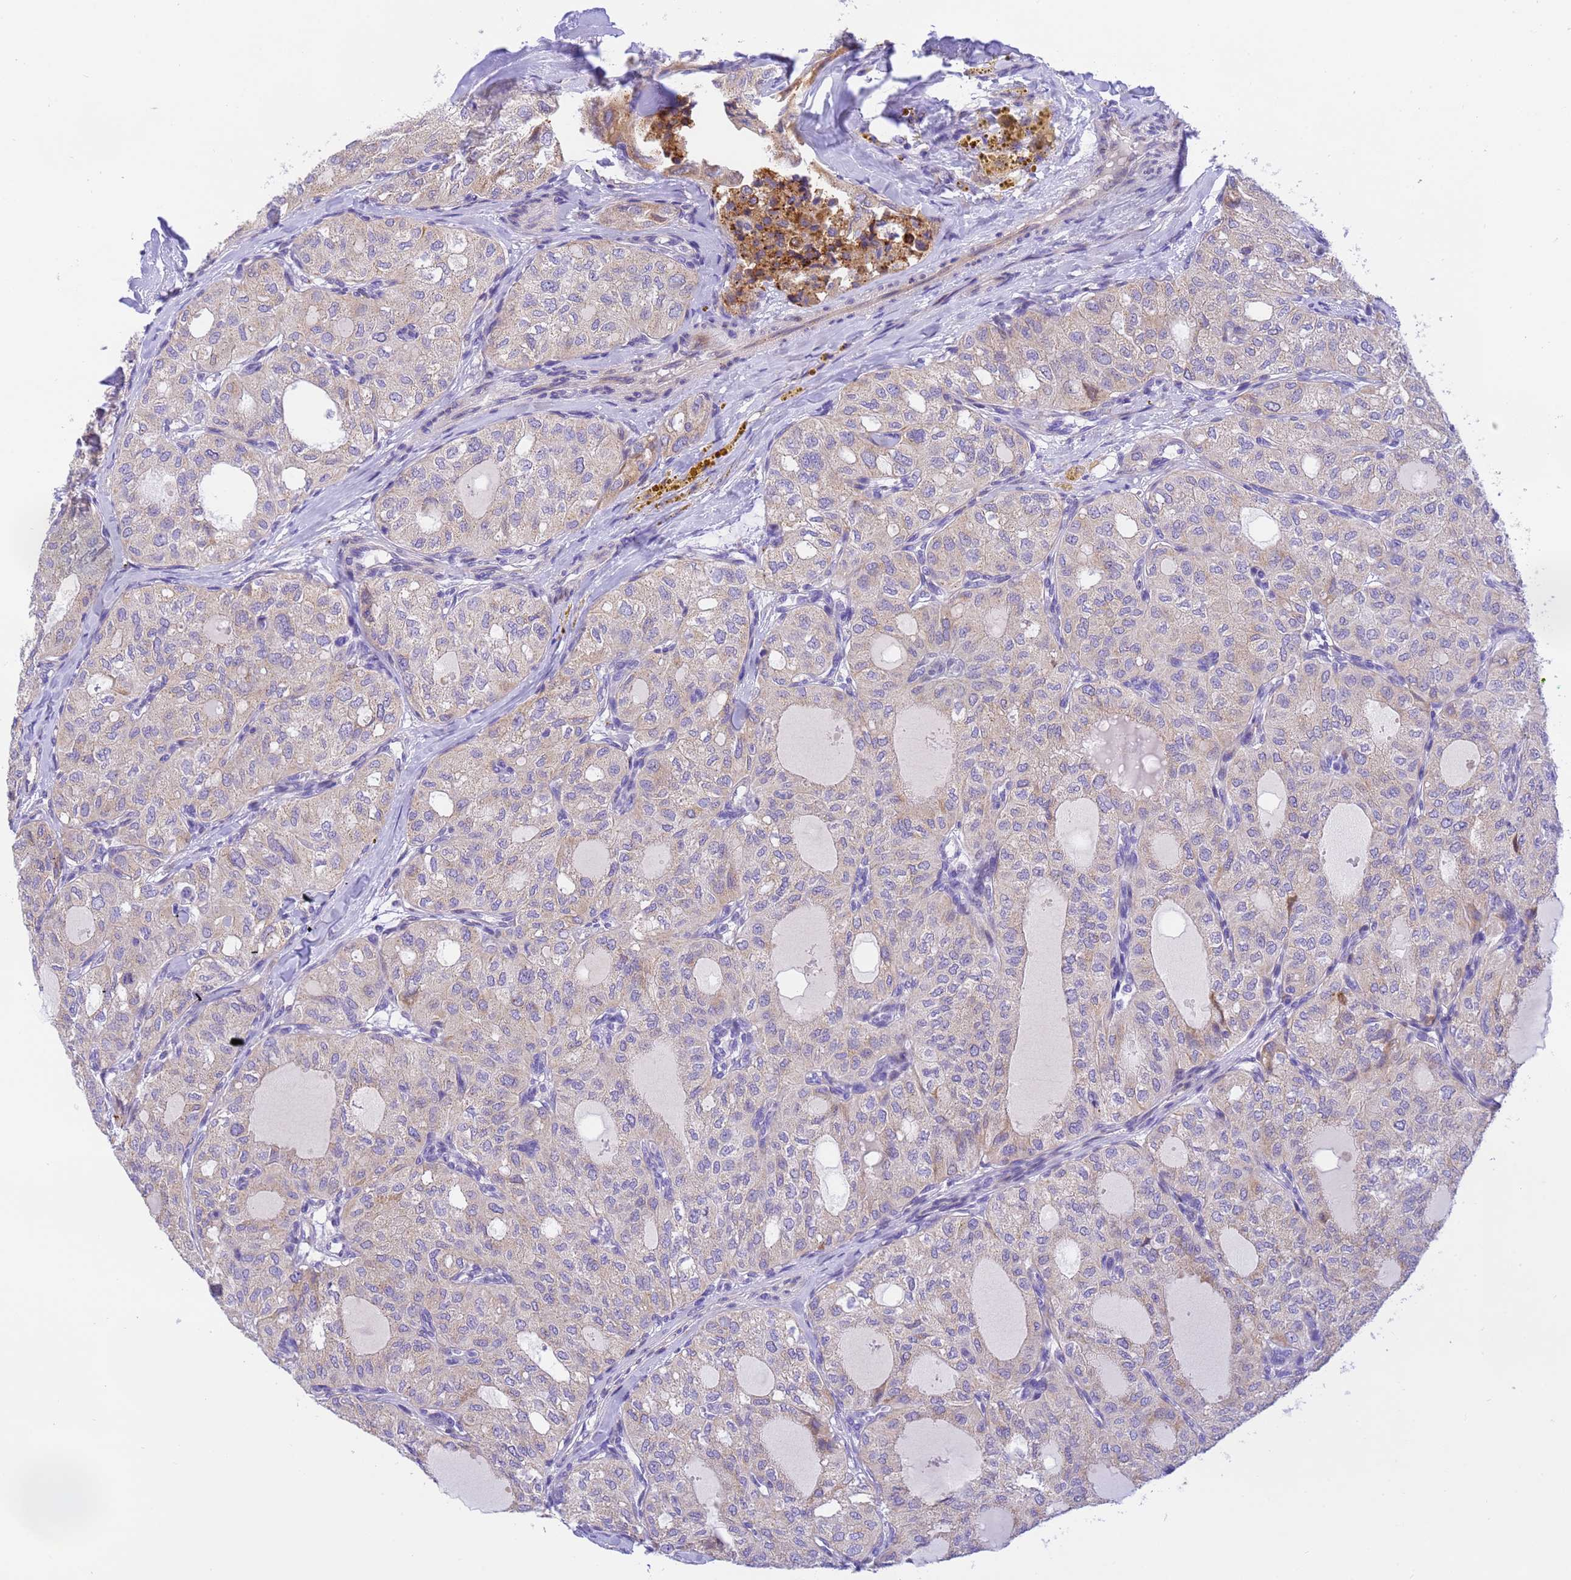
{"staining": {"intensity": "weak", "quantity": "<25%", "location": "cytoplasmic/membranous"}, "tissue": "thyroid cancer", "cell_type": "Tumor cells", "image_type": "cancer", "snomed": [{"axis": "morphology", "description": "Follicular adenoma carcinoma, NOS"}, {"axis": "topography", "description": "Thyroid gland"}], "caption": "IHC of thyroid follicular adenoma carcinoma reveals no expression in tumor cells. The staining was performed using DAB (3,3'-diaminobenzidine) to visualize the protein expression in brown, while the nuclei were stained in blue with hematoxylin (Magnification: 20x).", "gene": "RHBDD3", "patient": {"sex": "male", "age": 75}}